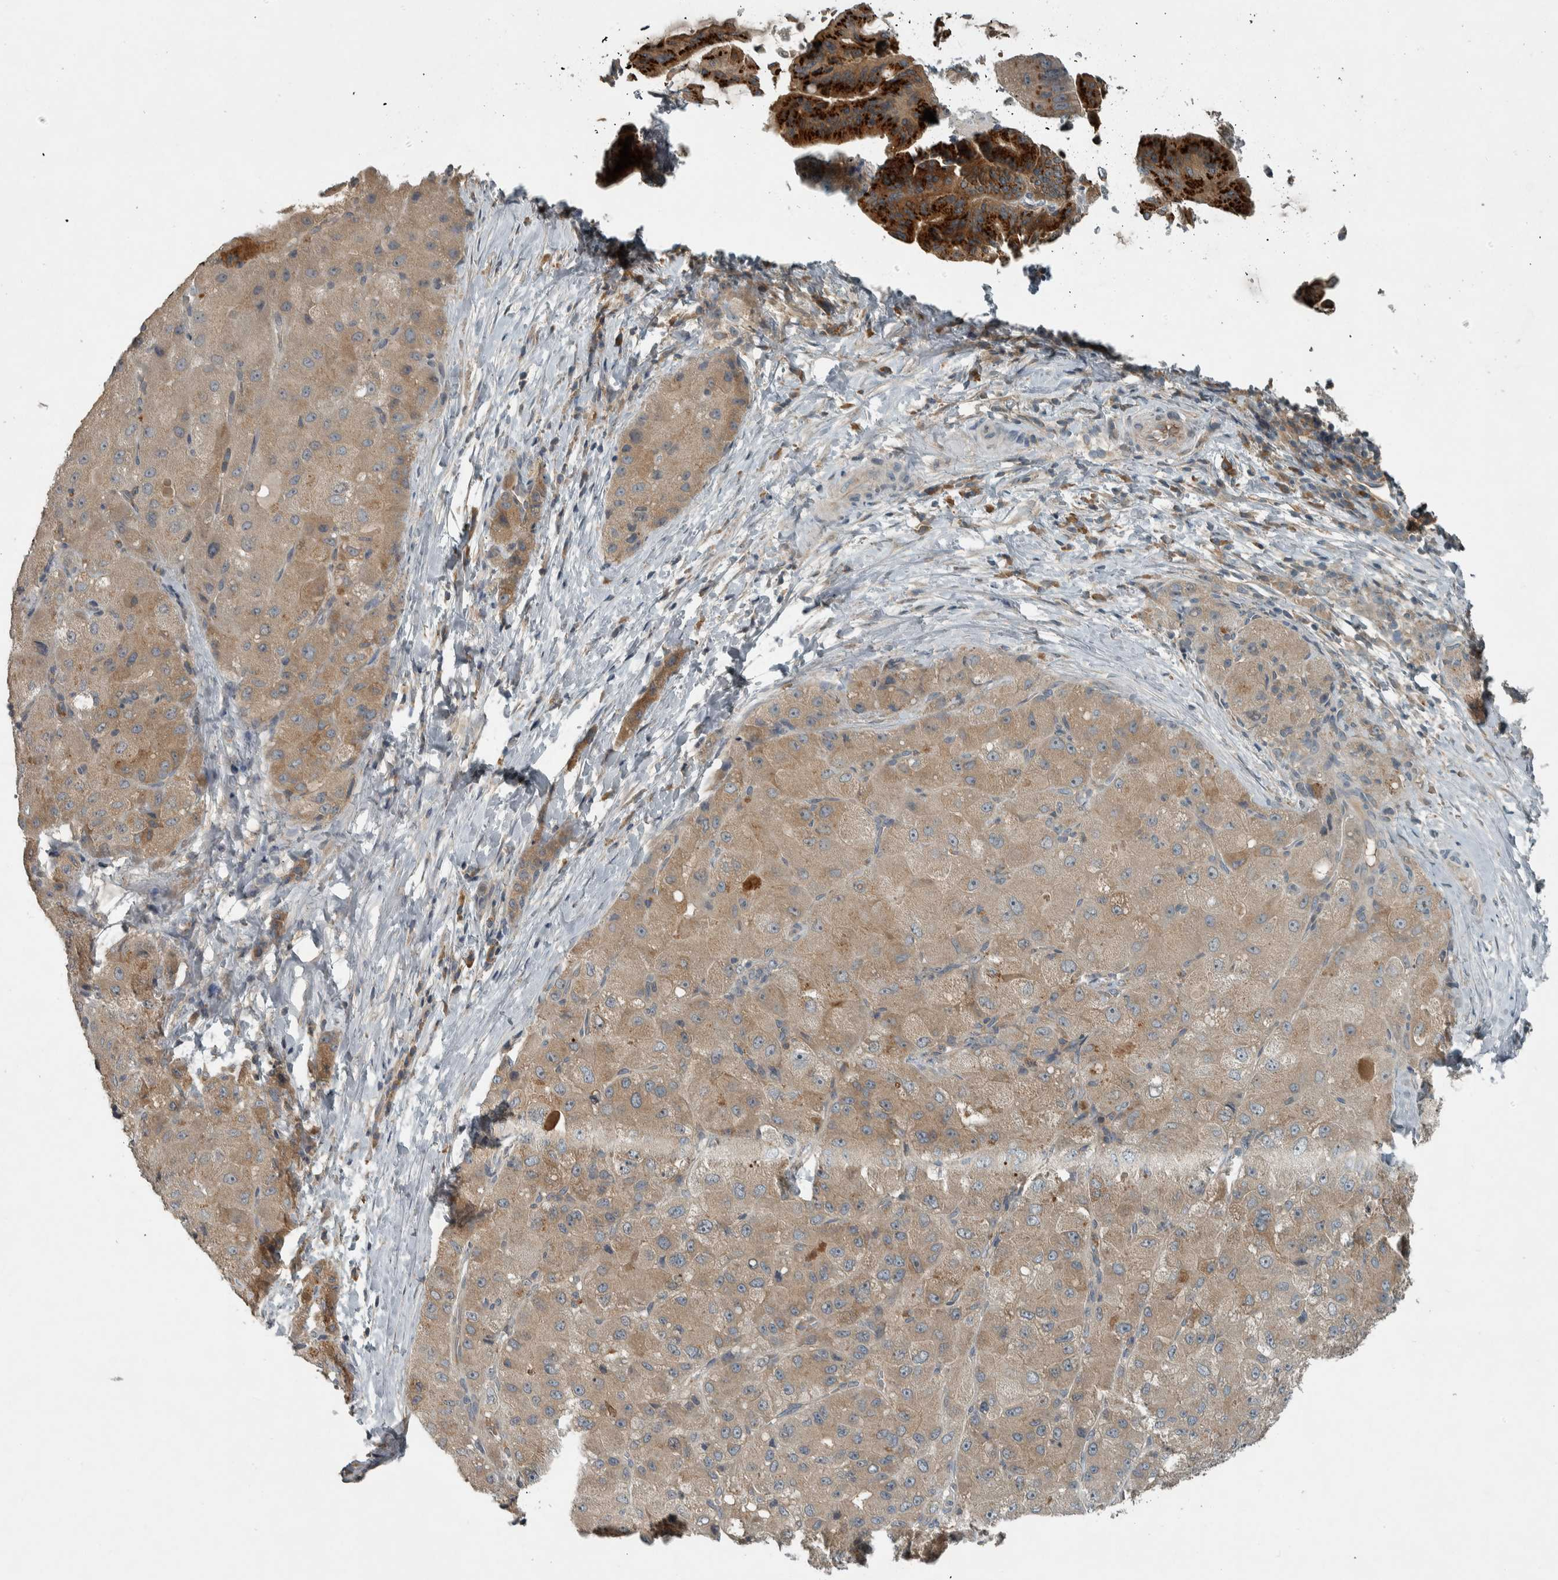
{"staining": {"intensity": "weak", "quantity": ">75%", "location": "cytoplasmic/membranous"}, "tissue": "liver cancer", "cell_type": "Tumor cells", "image_type": "cancer", "snomed": [{"axis": "morphology", "description": "Carcinoma, Hepatocellular, NOS"}, {"axis": "topography", "description": "Liver"}], "caption": "IHC photomicrograph of hepatocellular carcinoma (liver) stained for a protein (brown), which demonstrates low levels of weak cytoplasmic/membranous expression in approximately >75% of tumor cells.", "gene": "CLCN2", "patient": {"sex": "male", "age": 80}}